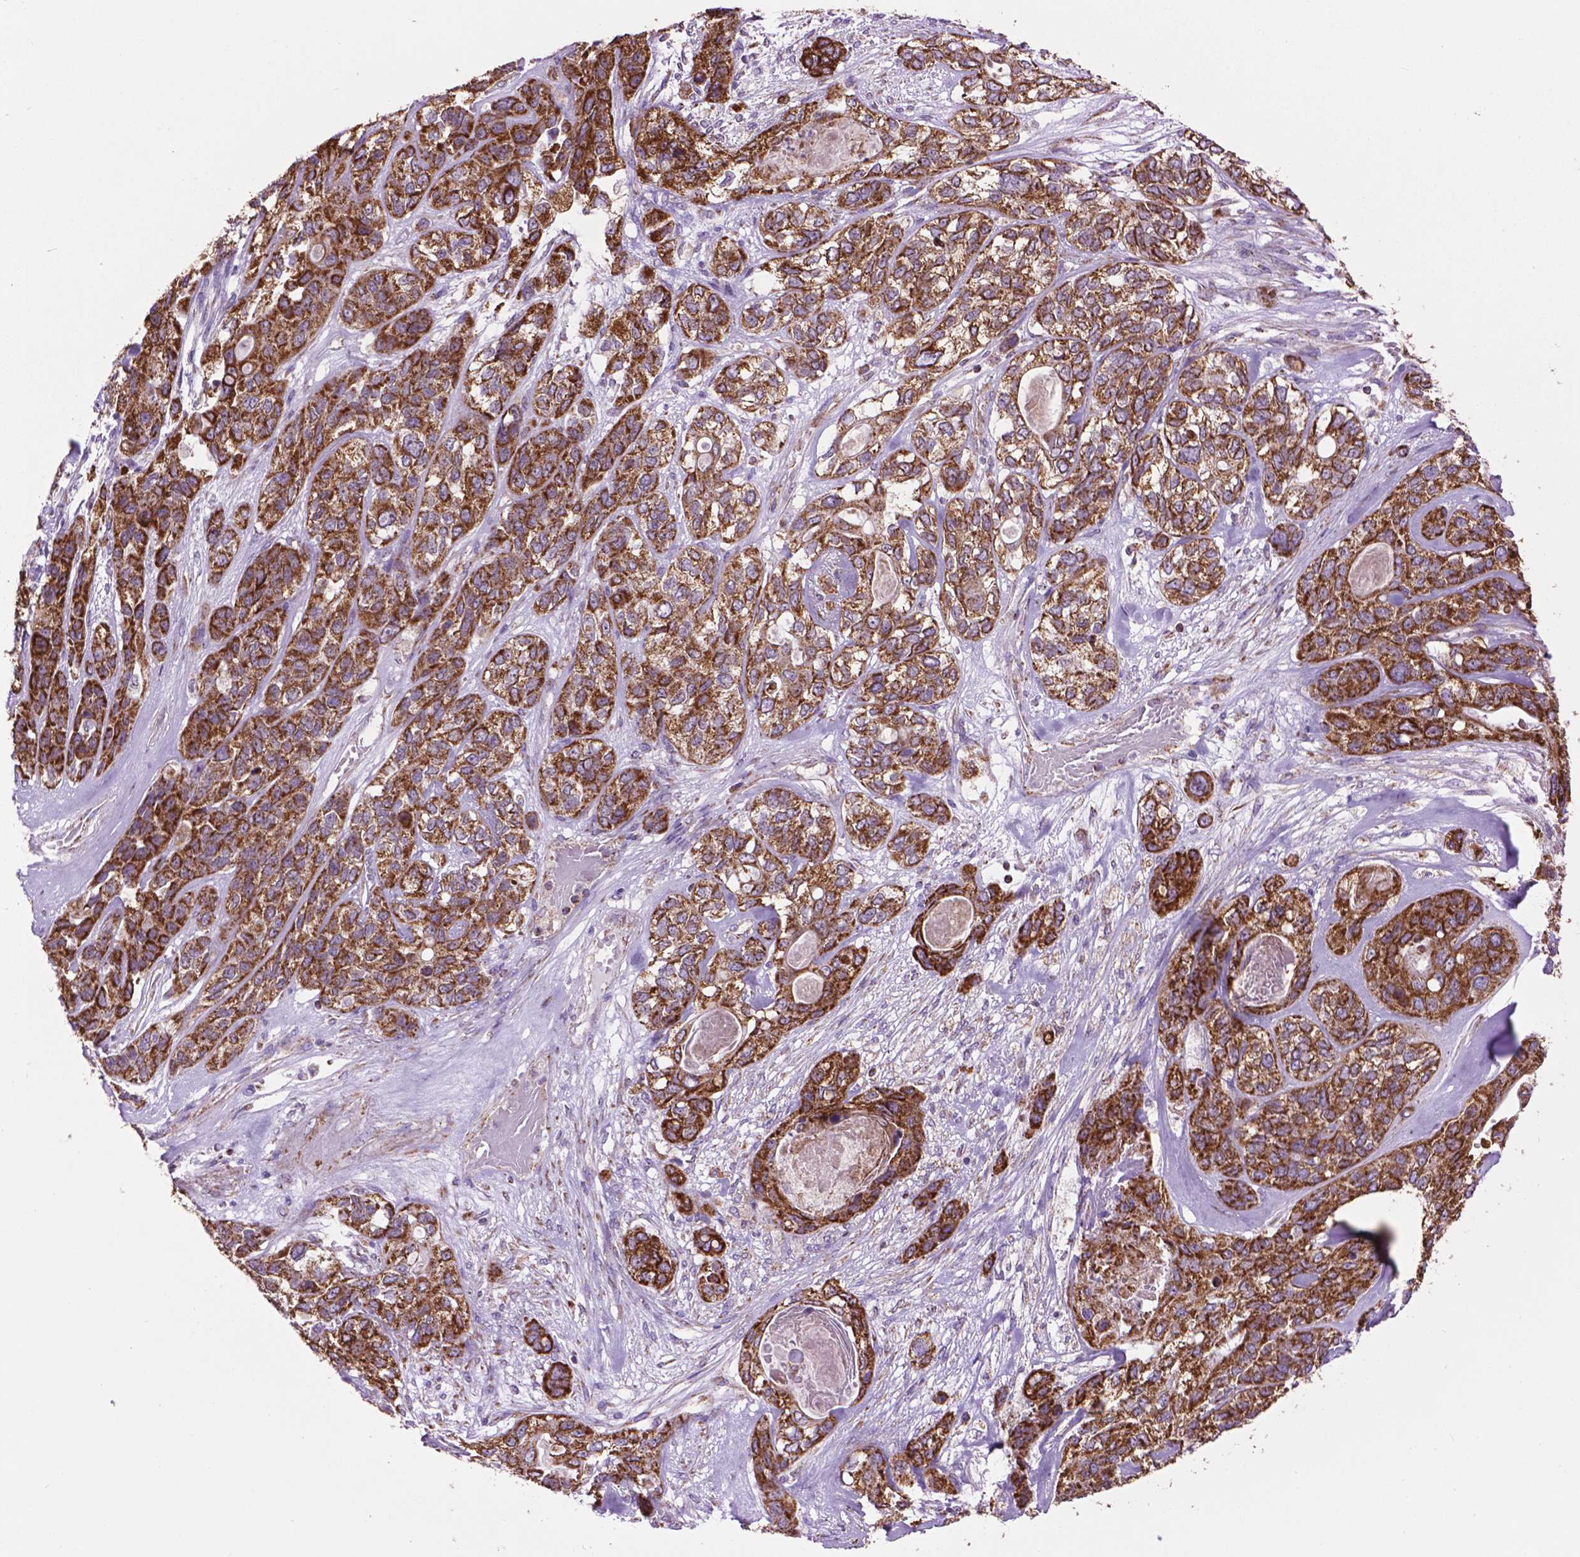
{"staining": {"intensity": "strong", "quantity": ">75%", "location": "cytoplasmic/membranous"}, "tissue": "lung cancer", "cell_type": "Tumor cells", "image_type": "cancer", "snomed": [{"axis": "morphology", "description": "Squamous cell carcinoma, NOS"}, {"axis": "topography", "description": "Lung"}], "caption": "The photomicrograph reveals staining of lung cancer, revealing strong cytoplasmic/membranous protein expression (brown color) within tumor cells.", "gene": "PYCR3", "patient": {"sex": "female", "age": 70}}